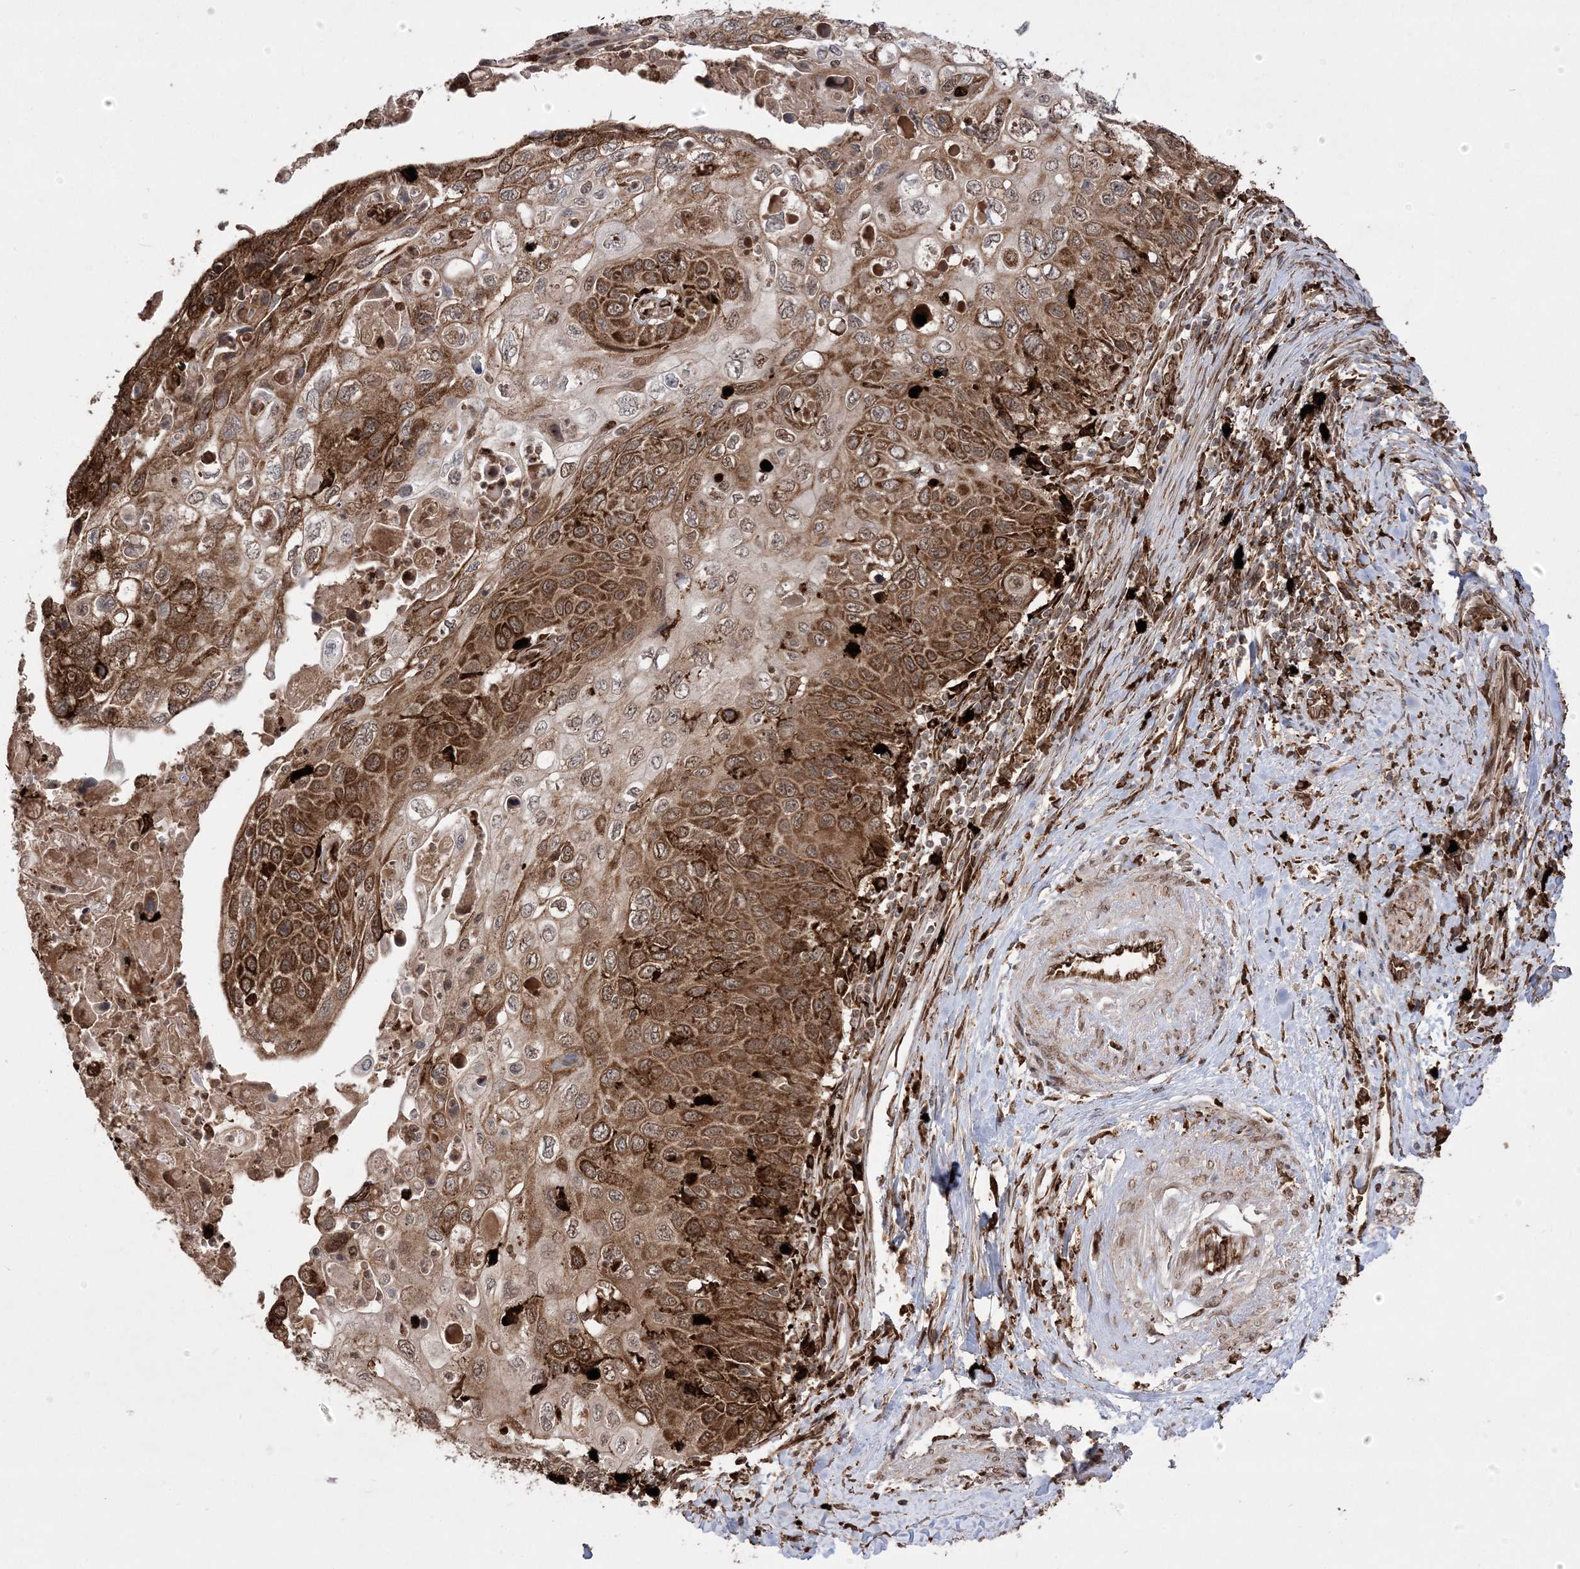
{"staining": {"intensity": "moderate", "quantity": ">75%", "location": "cytoplasmic/membranous,nuclear"}, "tissue": "cervical cancer", "cell_type": "Tumor cells", "image_type": "cancer", "snomed": [{"axis": "morphology", "description": "Squamous cell carcinoma, NOS"}, {"axis": "topography", "description": "Cervix"}], "caption": "IHC histopathology image of cervical cancer stained for a protein (brown), which exhibits medium levels of moderate cytoplasmic/membranous and nuclear expression in approximately >75% of tumor cells.", "gene": "EPC2", "patient": {"sex": "female", "age": 70}}